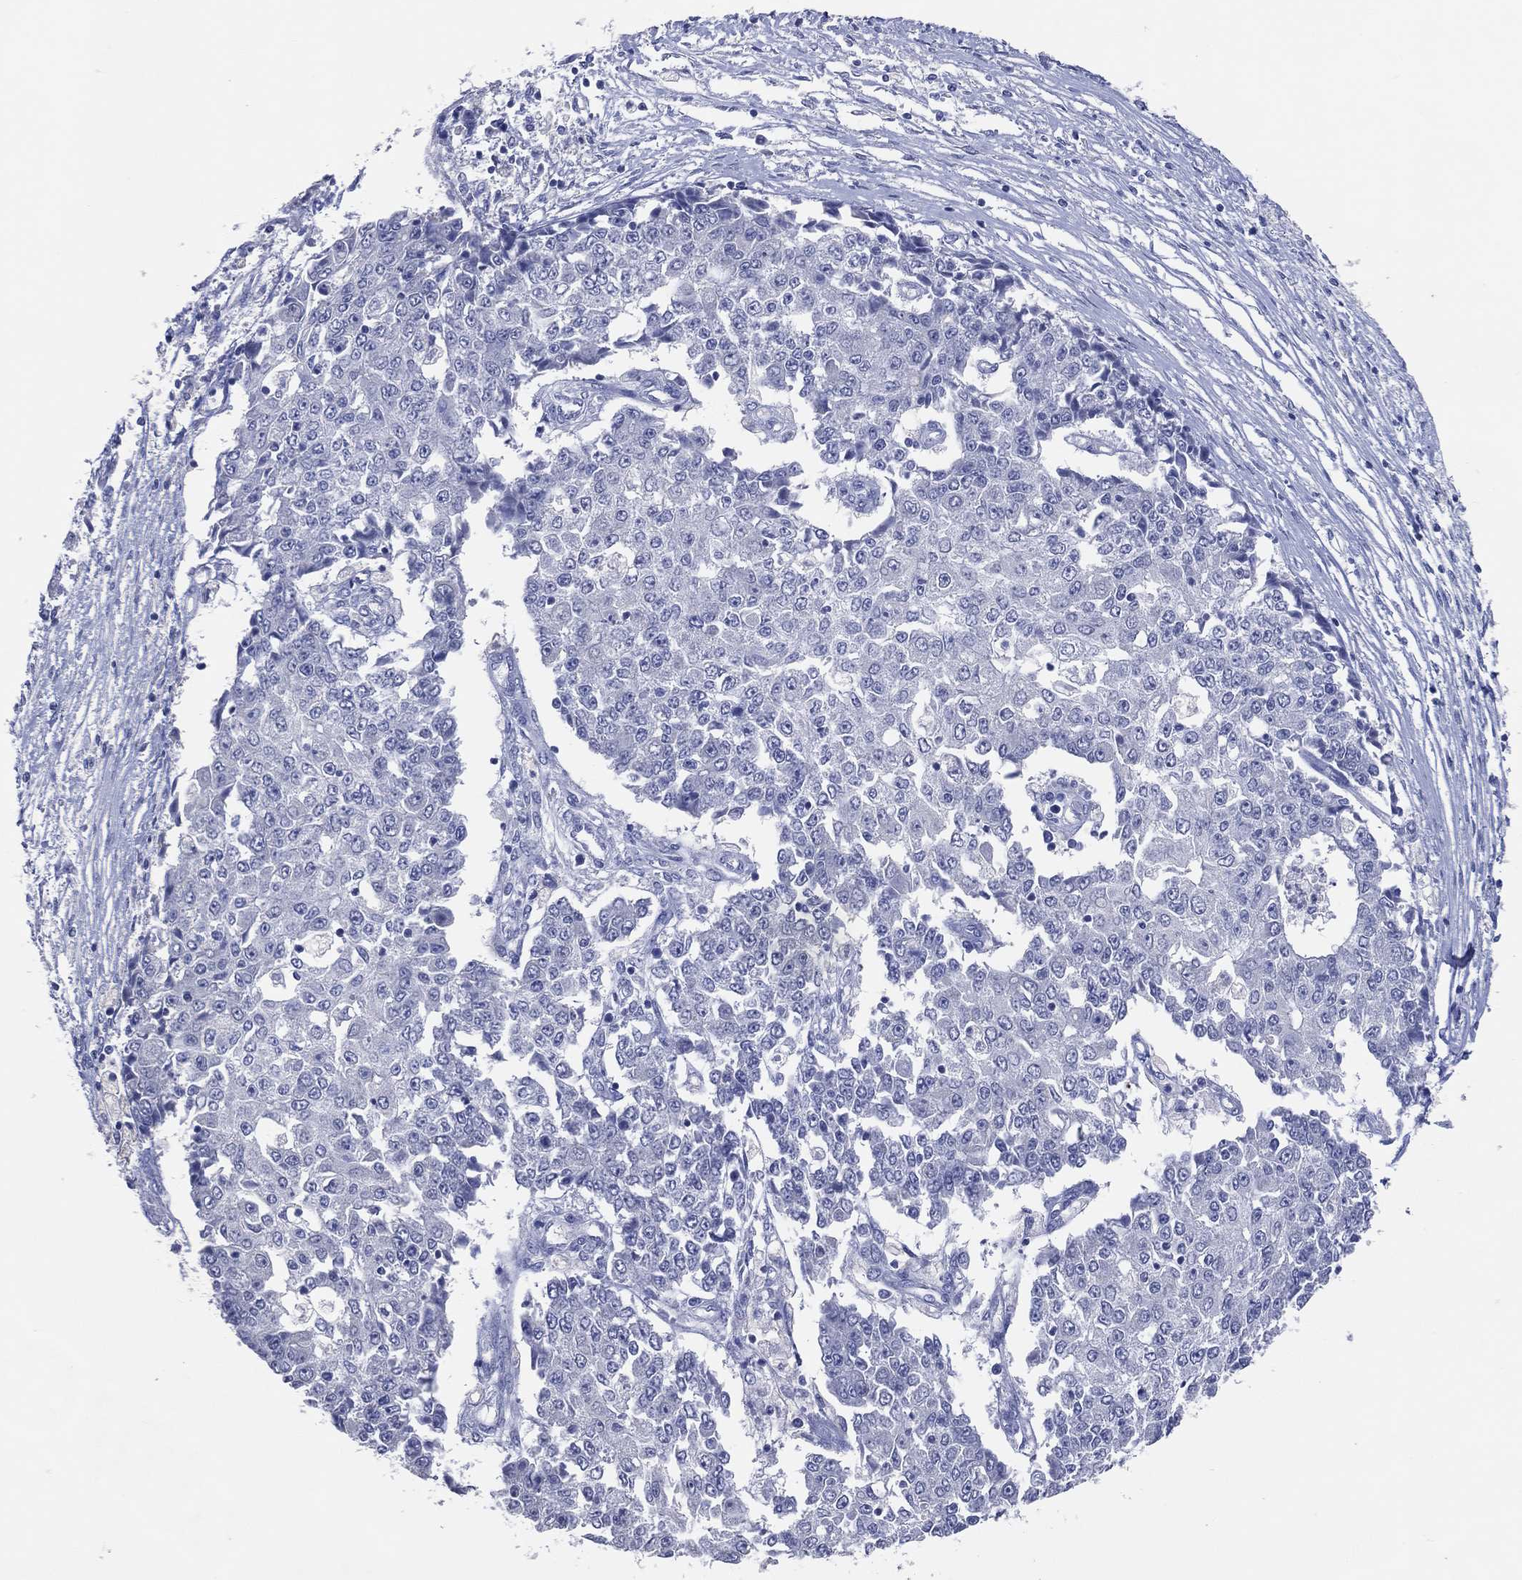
{"staining": {"intensity": "negative", "quantity": "none", "location": "none"}, "tissue": "ovarian cancer", "cell_type": "Tumor cells", "image_type": "cancer", "snomed": [{"axis": "morphology", "description": "Carcinoma, endometroid"}, {"axis": "topography", "description": "Ovary"}], "caption": "DAB (3,3'-diaminobenzidine) immunohistochemical staining of ovarian endometroid carcinoma demonstrates no significant positivity in tumor cells. The staining is performed using DAB (3,3'-diaminobenzidine) brown chromogen with nuclei counter-stained in using hematoxylin.", "gene": "DNAH6", "patient": {"sex": "female", "age": 42}}